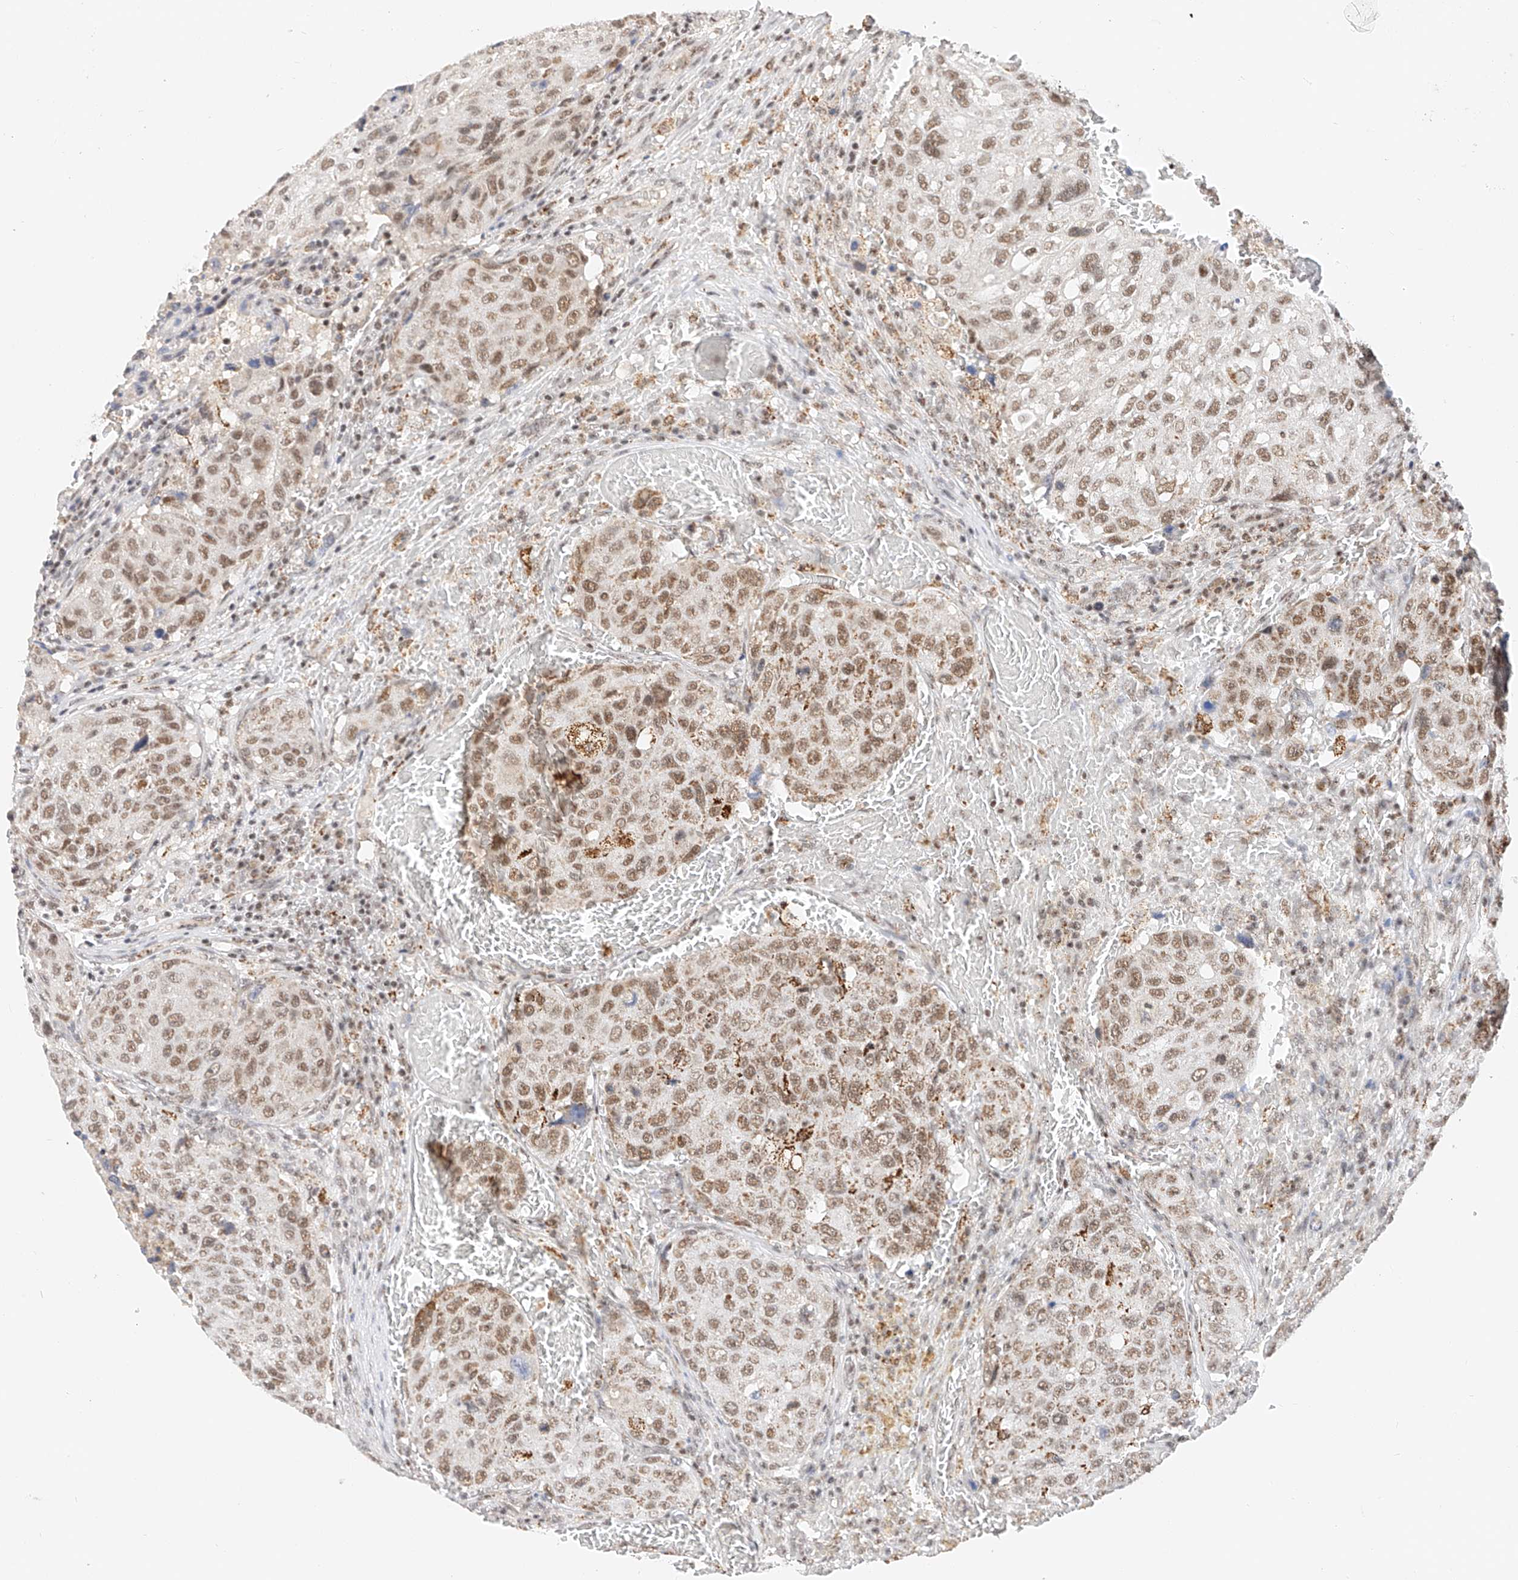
{"staining": {"intensity": "moderate", "quantity": ">75%", "location": "nuclear"}, "tissue": "urothelial cancer", "cell_type": "Tumor cells", "image_type": "cancer", "snomed": [{"axis": "morphology", "description": "Urothelial carcinoma, High grade"}, {"axis": "topography", "description": "Lymph node"}, {"axis": "topography", "description": "Urinary bladder"}], "caption": "An immunohistochemistry histopathology image of neoplastic tissue is shown. Protein staining in brown shows moderate nuclear positivity in high-grade urothelial carcinoma within tumor cells. Using DAB (3,3'-diaminobenzidine) (brown) and hematoxylin (blue) stains, captured at high magnification using brightfield microscopy.", "gene": "NRF1", "patient": {"sex": "male", "age": 51}}